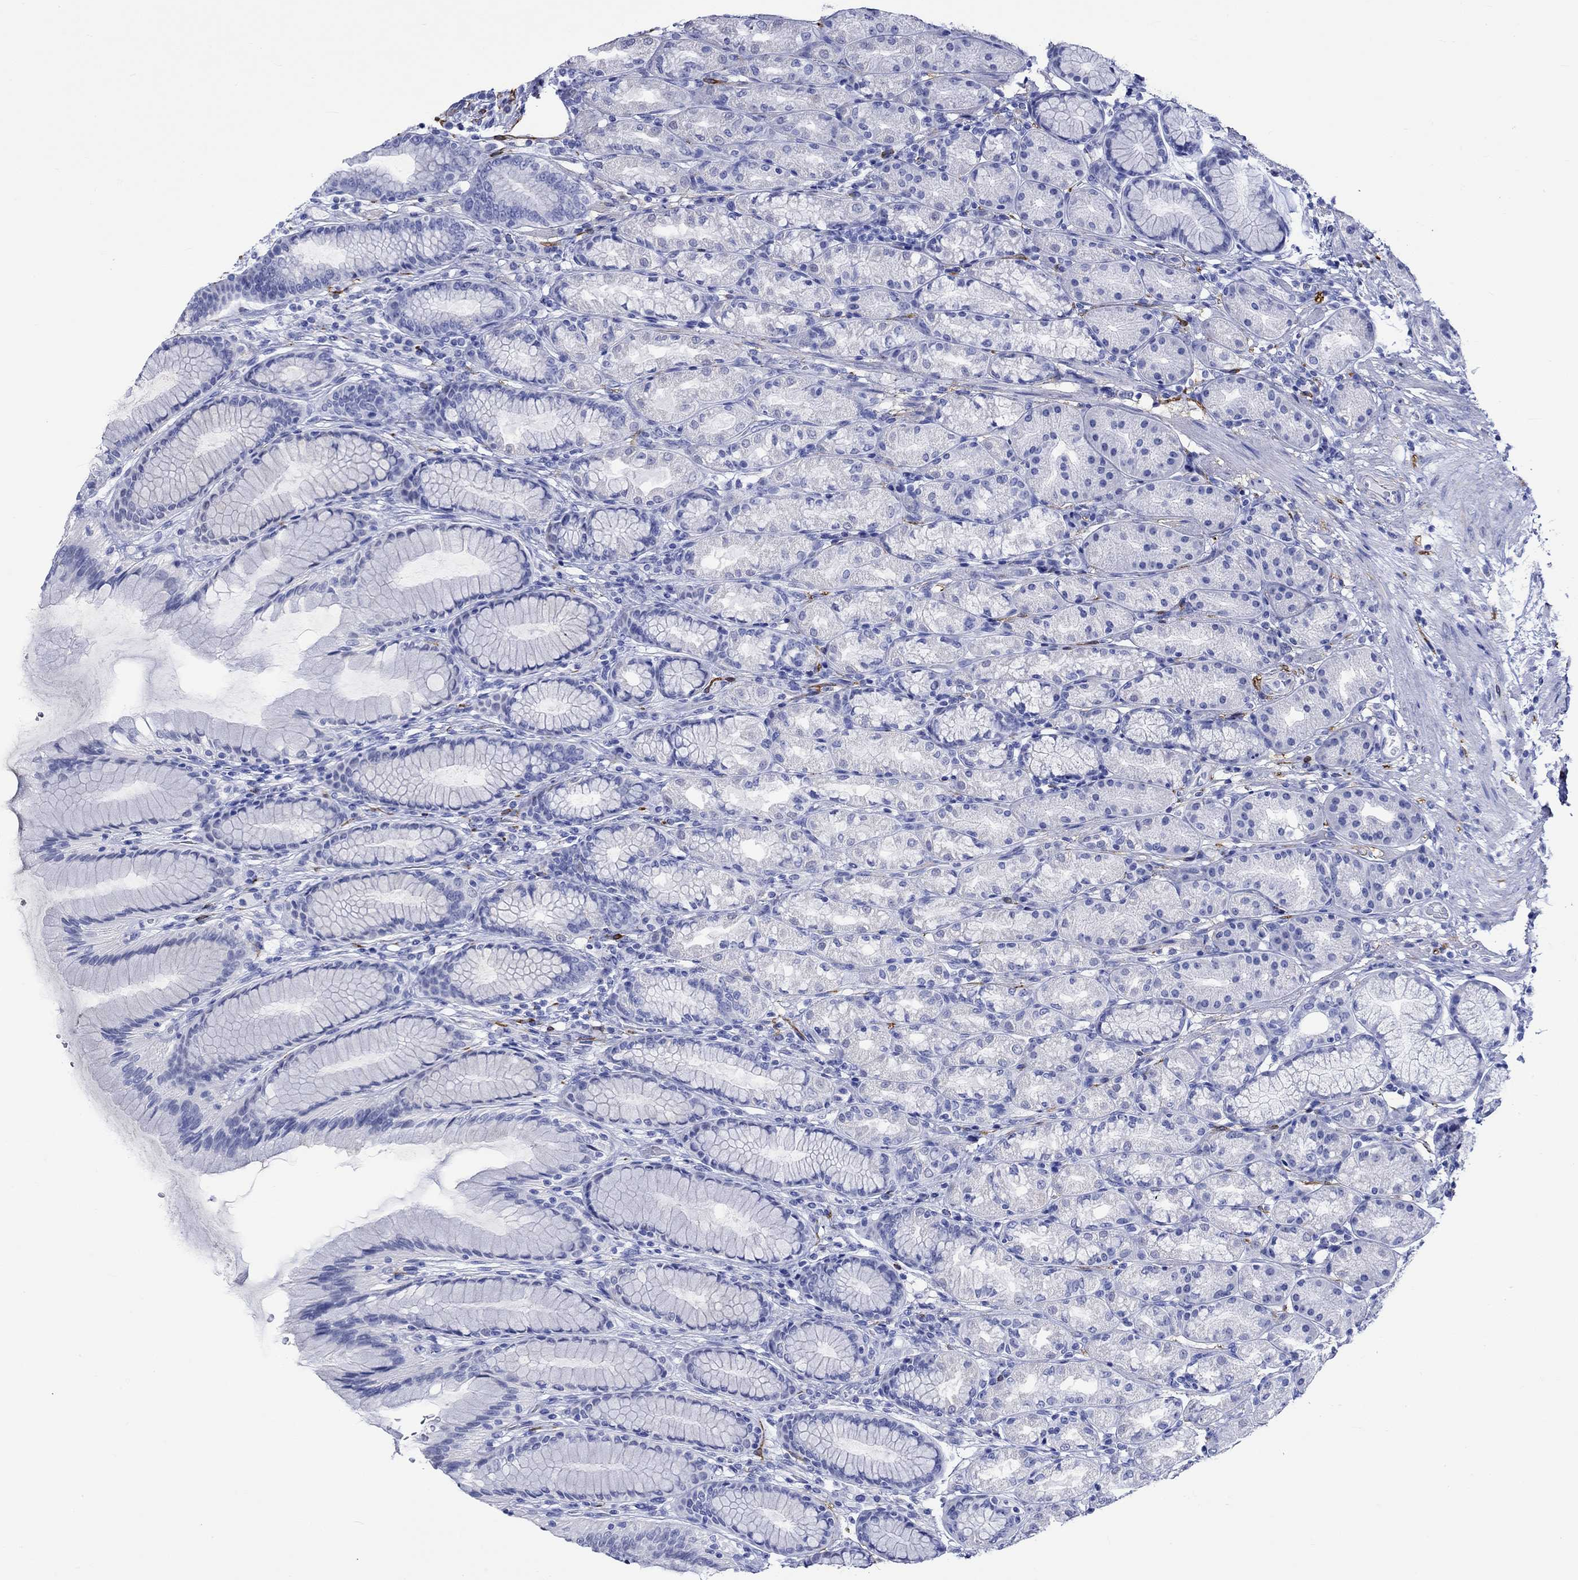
{"staining": {"intensity": "negative", "quantity": "none", "location": "none"}, "tissue": "stomach", "cell_type": "Glandular cells", "image_type": "normal", "snomed": [{"axis": "morphology", "description": "Normal tissue, NOS"}, {"axis": "morphology", "description": "Adenocarcinoma, NOS"}, {"axis": "topography", "description": "Stomach"}], "caption": "This histopathology image is of normal stomach stained with immunohistochemistry to label a protein in brown with the nuclei are counter-stained blue. There is no staining in glandular cells. (Stains: DAB (3,3'-diaminobenzidine) immunohistochemistry (IHC) with hematoxylin counter stain, Microscopy: brightfield microscopy at high magnification).", "gene": "CRYAB", "patient": {"sex": "female", "age": 79}}